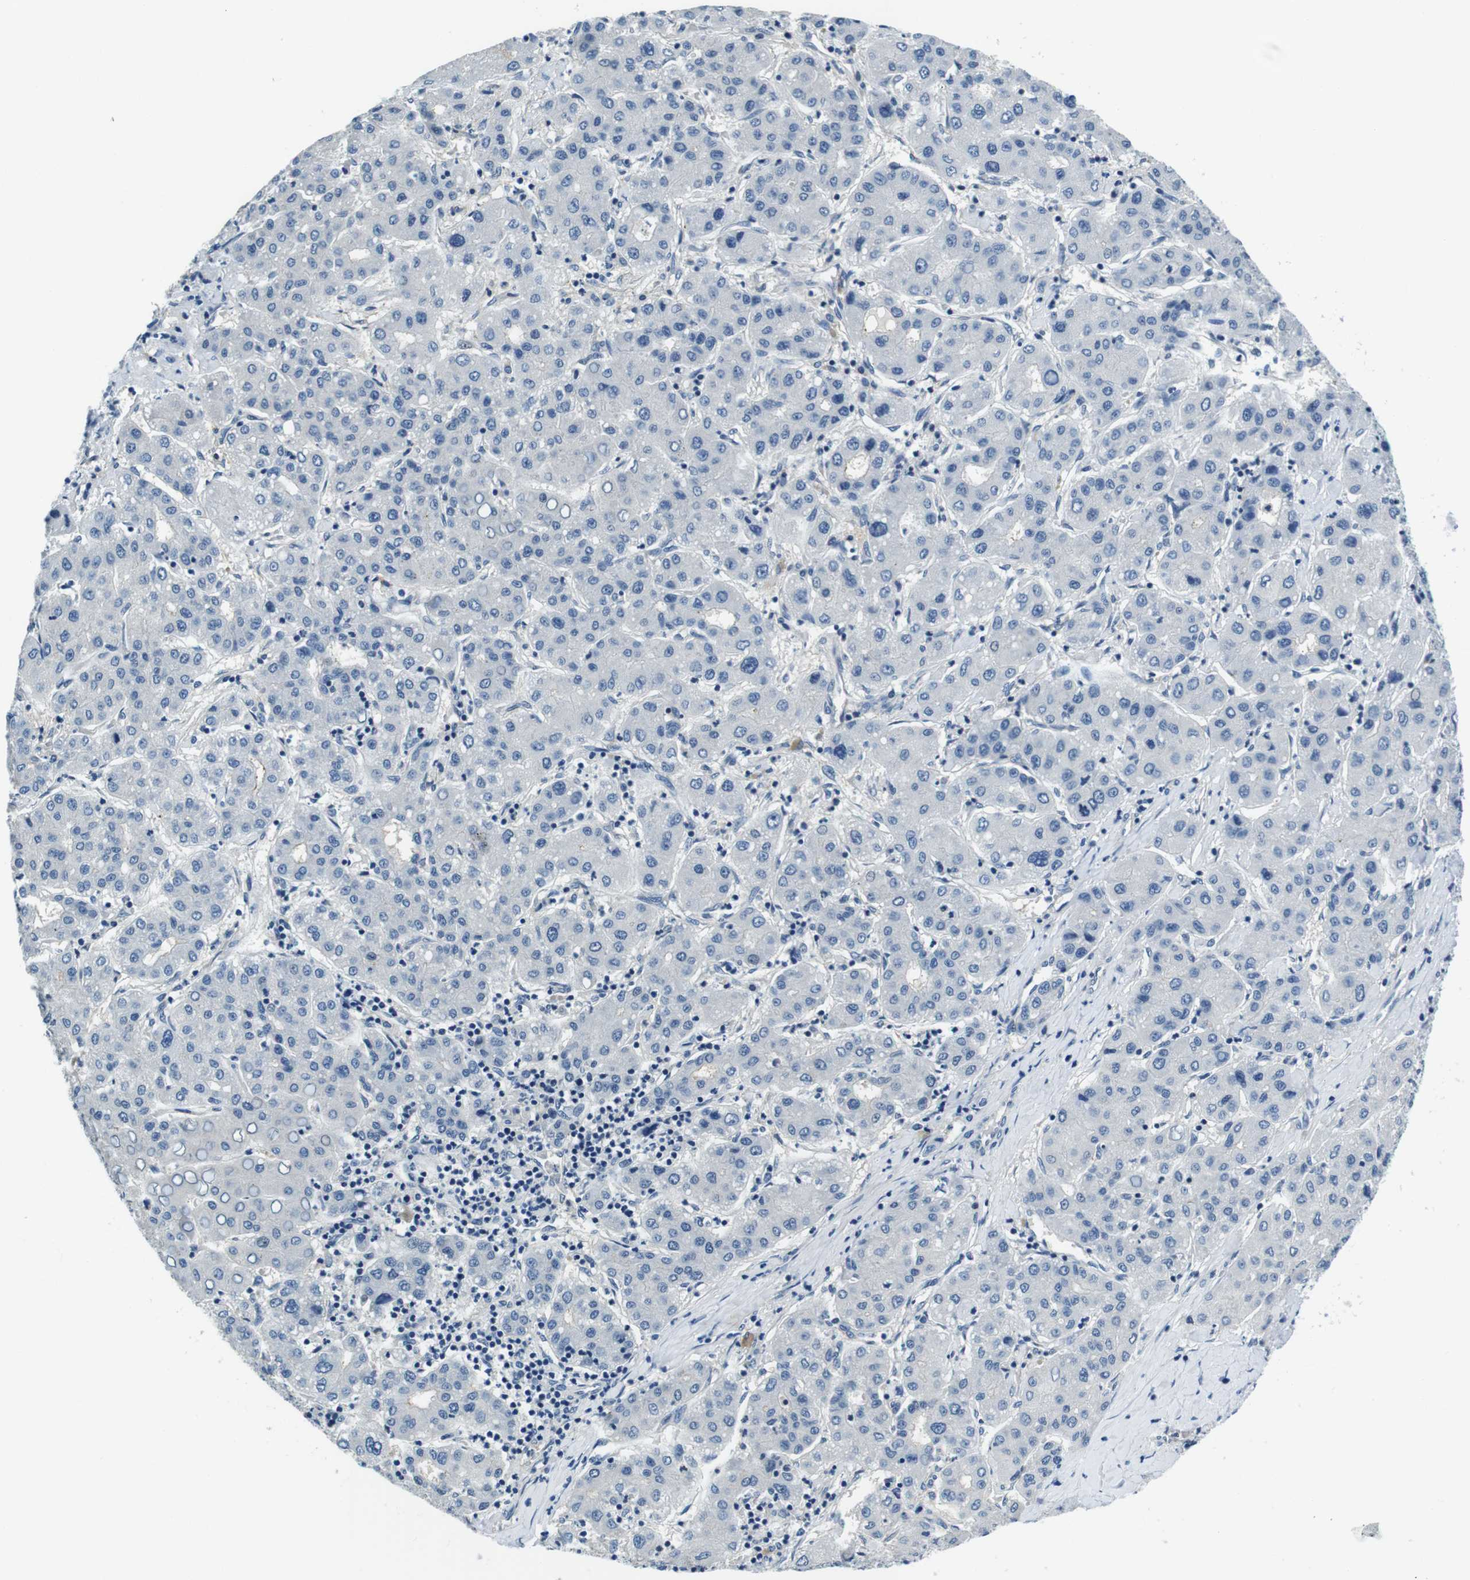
{"staining": {"intensity": "negative", "quantity": "none", "location": "none"}, "tissue": "liver cancer", "cell_type": "Tumor cells", "image_type": "cancer", "snomed": [{"axis": "morphology", "description": "Carcinoma, Hepatocellular, NOS"}, {"axis": "topography", "description": "Liver"}], "caption": "High power microscopy histopathology image of an immunohistochemistry (IHC) micrograph of liver hepatocellular carcinoma, revealing no significant positivity in tumor cells. (DAB immunohistochemistry (IHC) with hematoxylin counter stain).", "gene": "KCNJ5", "patient": {"sex": "male", "age": 65}}